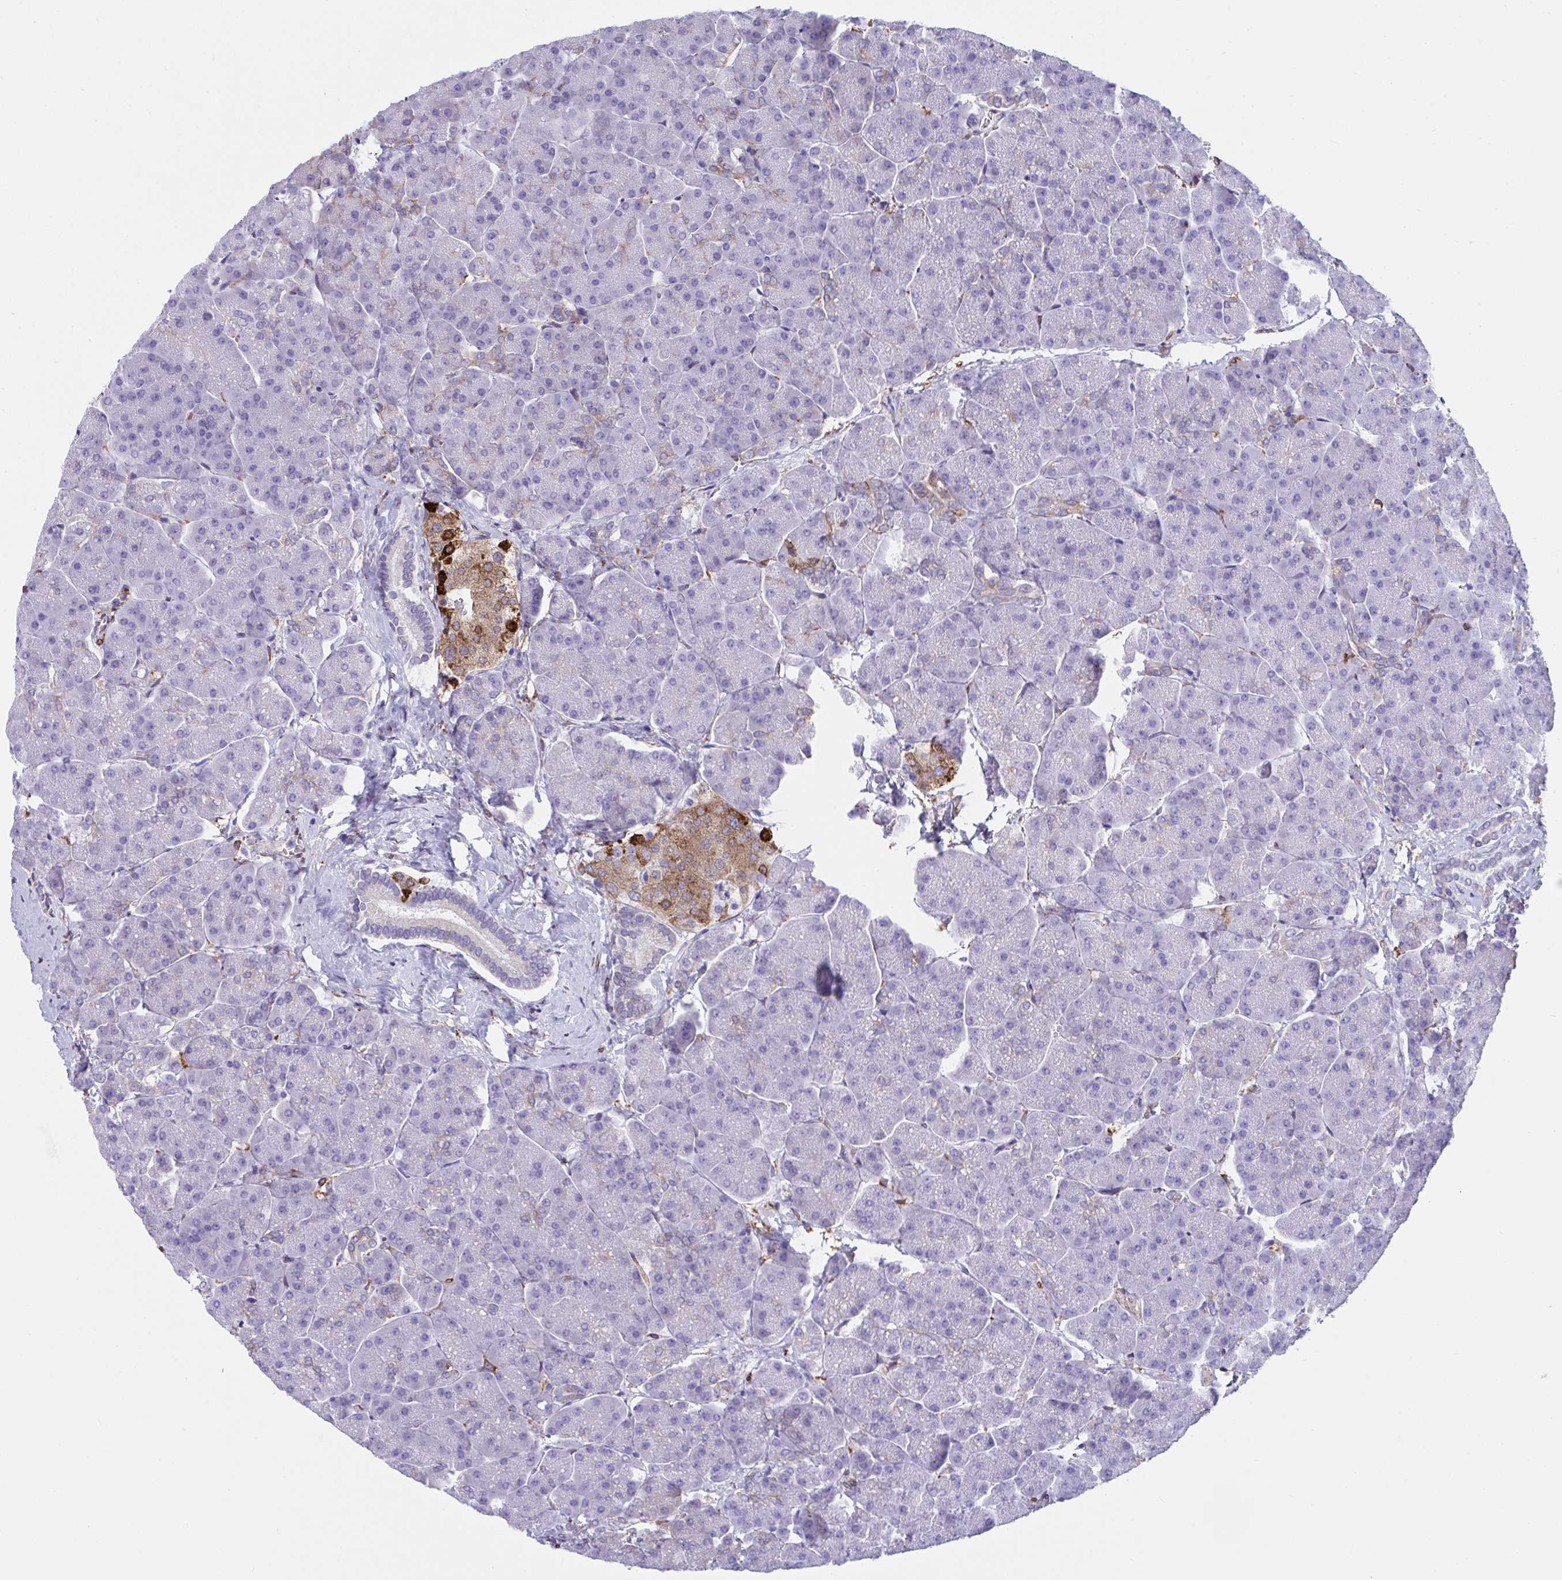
{"staining": {"intensity": "moderate", "quantity": "<25%", "location": "cytoplasmic/membranous"}, "tissue": "pancreas", "cell_type": "Exocrine glandular cells", "image_type": "normal", "snomed": [{"axis": "morphology", "description": "Normal tissue, NOS"}, {"axis": "topography", "description": "Pancreas"}, {"axis": "topography", "description": "Peripheral nerve tissue"}], "caption": "Moderate cytoplasmic/membranous expression is identified in about <25% of exocrine glandular cells in normal pancreas.", "gene": "ASPH", "patient": {"sex": "male", "age": 54}}